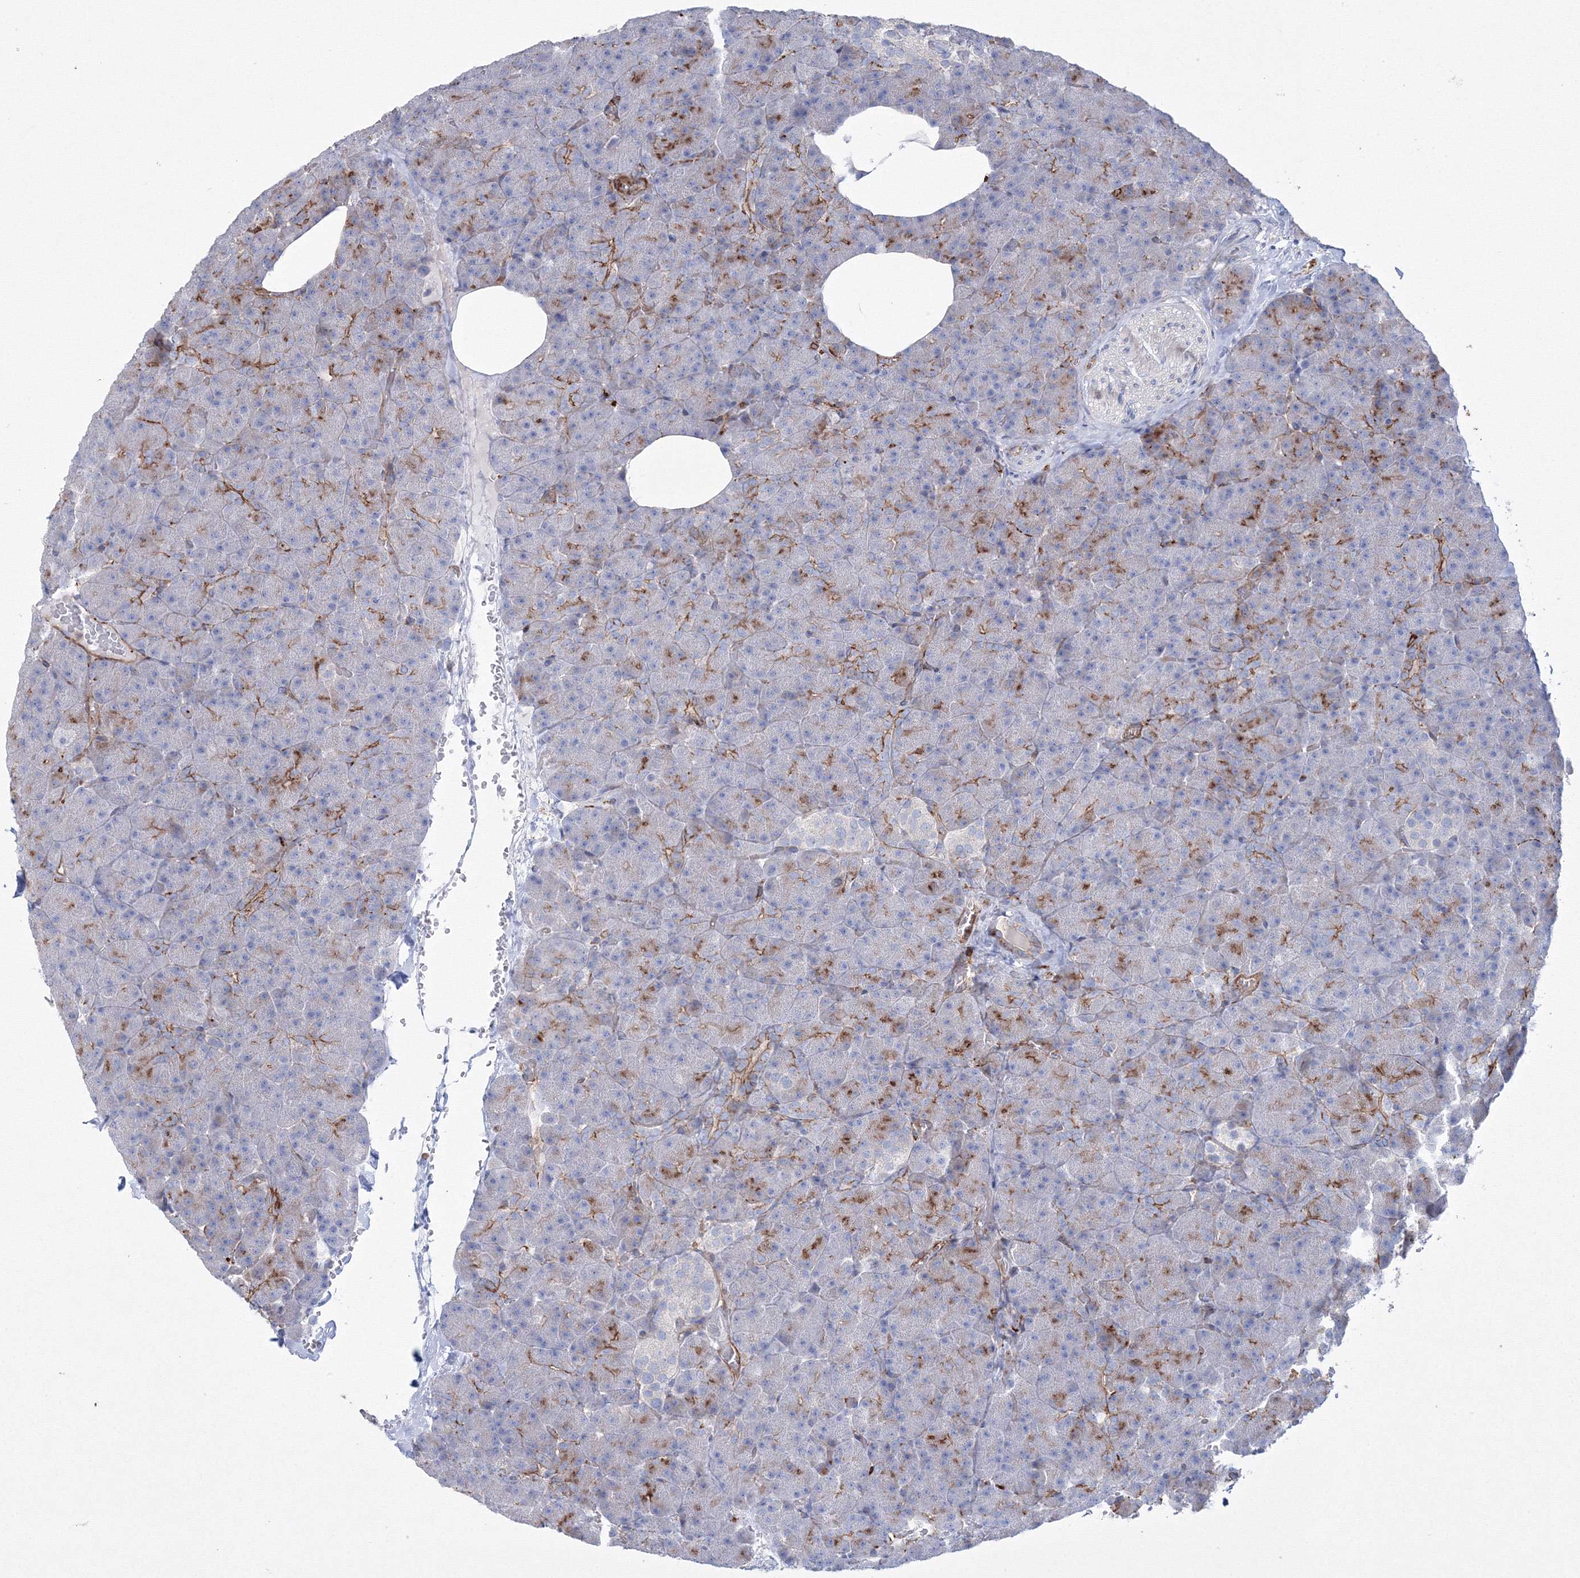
{"staining": {"intensity": "moderate", "quantity": "<25%", "location": "cytoplasmic/membranous"}, "tissue": "pancreas", "cell_type": "Exocrine glandular cells", "image_type": "normal", "snomed": [{"axis": "morphology", "description": "Normal tissue, NOS"}, {"axis": "morphology", "description": "Carcinoid, malignant, NOS"}, {"axis": "topography", "description": "Pancreas"}], "caption": "IHC micrograph of normal pancreas: human pancreas stained using immunohistochemistry (IHC) reveals low levels of moderate protein expression localized specifically in the cytoplasmic/membranous of exocrine glandular cells, appearing as a cytoplasmic/membranous brown color.", "gene": "GPR82", "patient": {"sex": "female", "age": 35}}